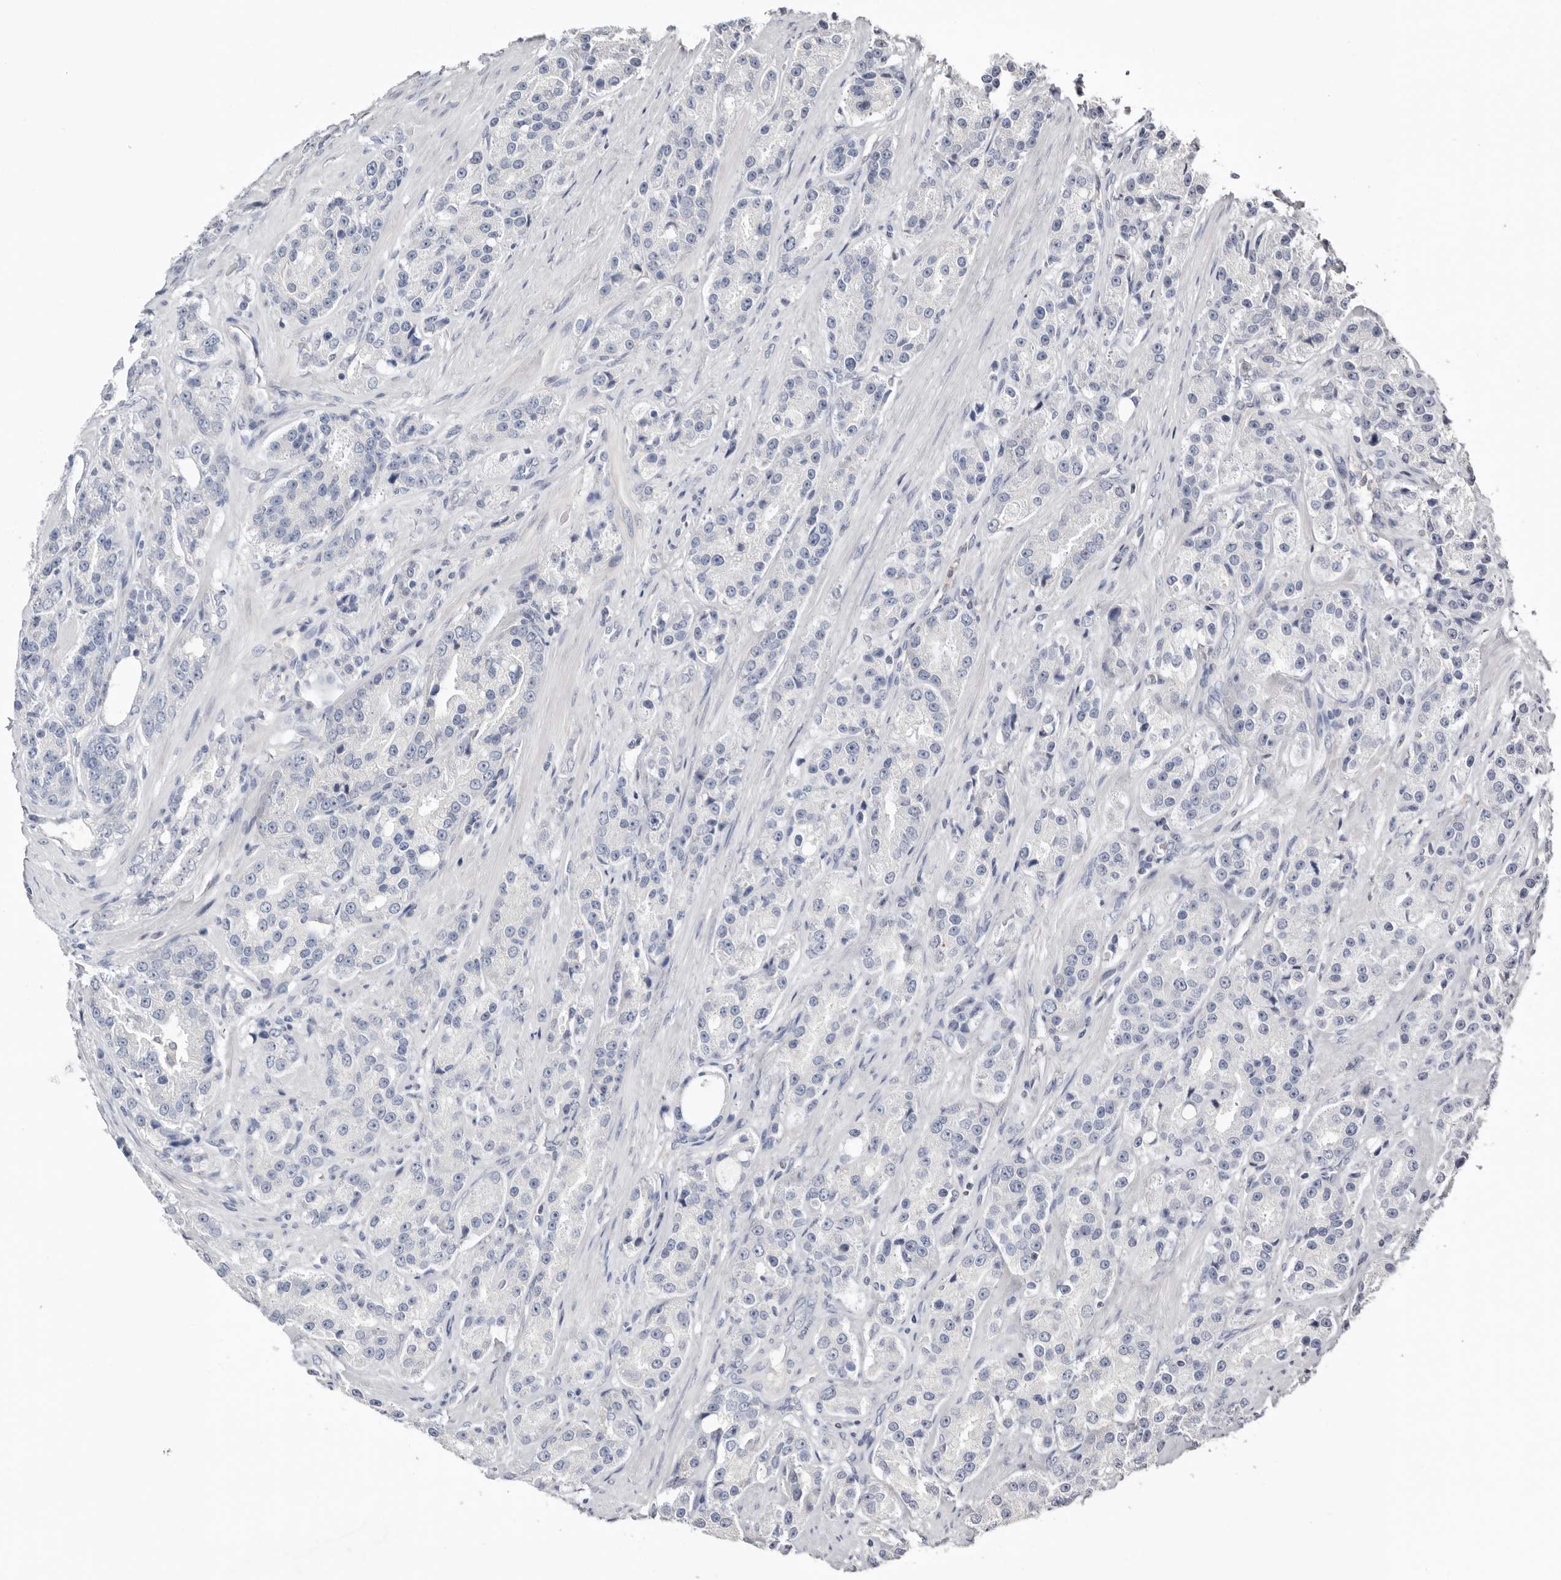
{"staining": {"intensity": "negative", "quantity": "none", "location": "none"}, "tissue": "prostate cancer", "cell_type": "Tumor cells", "image_type": "cancer", "snomed": [{"axis": "morphology", "description": "Adenocarcinoma, High grade"}, {"axis": "topography", "description": "Prostate"}], "caption": "This is an IHC photomicrograph of prostate cancer. There is no positivity in tumor cells.", "gene": "S100A14", "patient": {"sex": "male", "age": 60}}